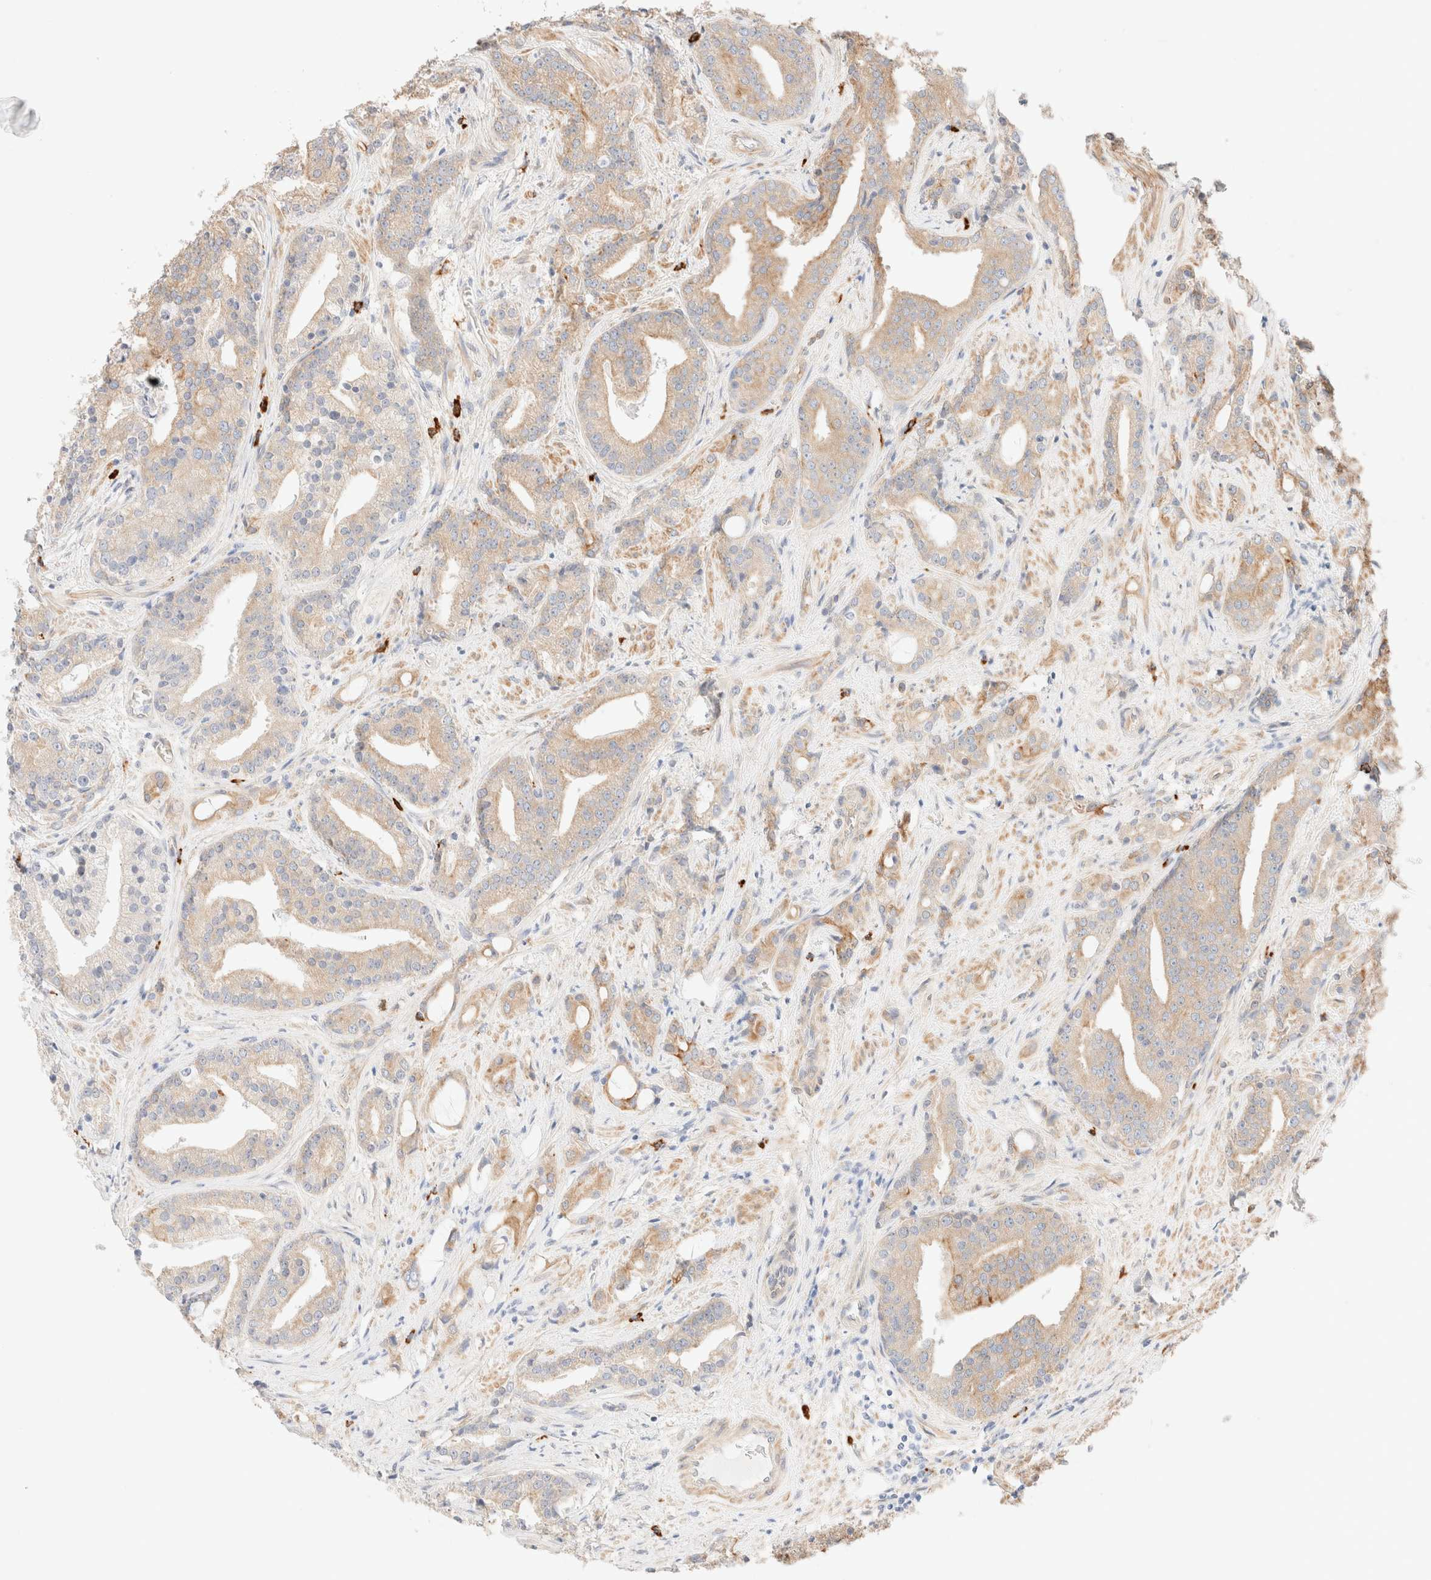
{"staining": {"intensity": "weak", "quantity": "25%-75%", "location": "cytoplasmic/membranous"}, "tissue": "prostate cancer", "cell_type": "Tumor cells", "image_type": "cancer", "snomed": [{"axis": "morphology", "description": "Adenocarcinoma, Low grade"}, {"axis": "topography", "description": "Prostate"}], "caption": "This image demonstrates low-grade adenocarcinoma (prostate) stained with immunohistochemistry to label a protein in brown. The cytoplasmic/membranous of tumor cells show weak positivity for the protein. Nuclei are counter-stained blue.", "gene": "NIBAN2", "patient": {"sex": "male", "age": 67}}